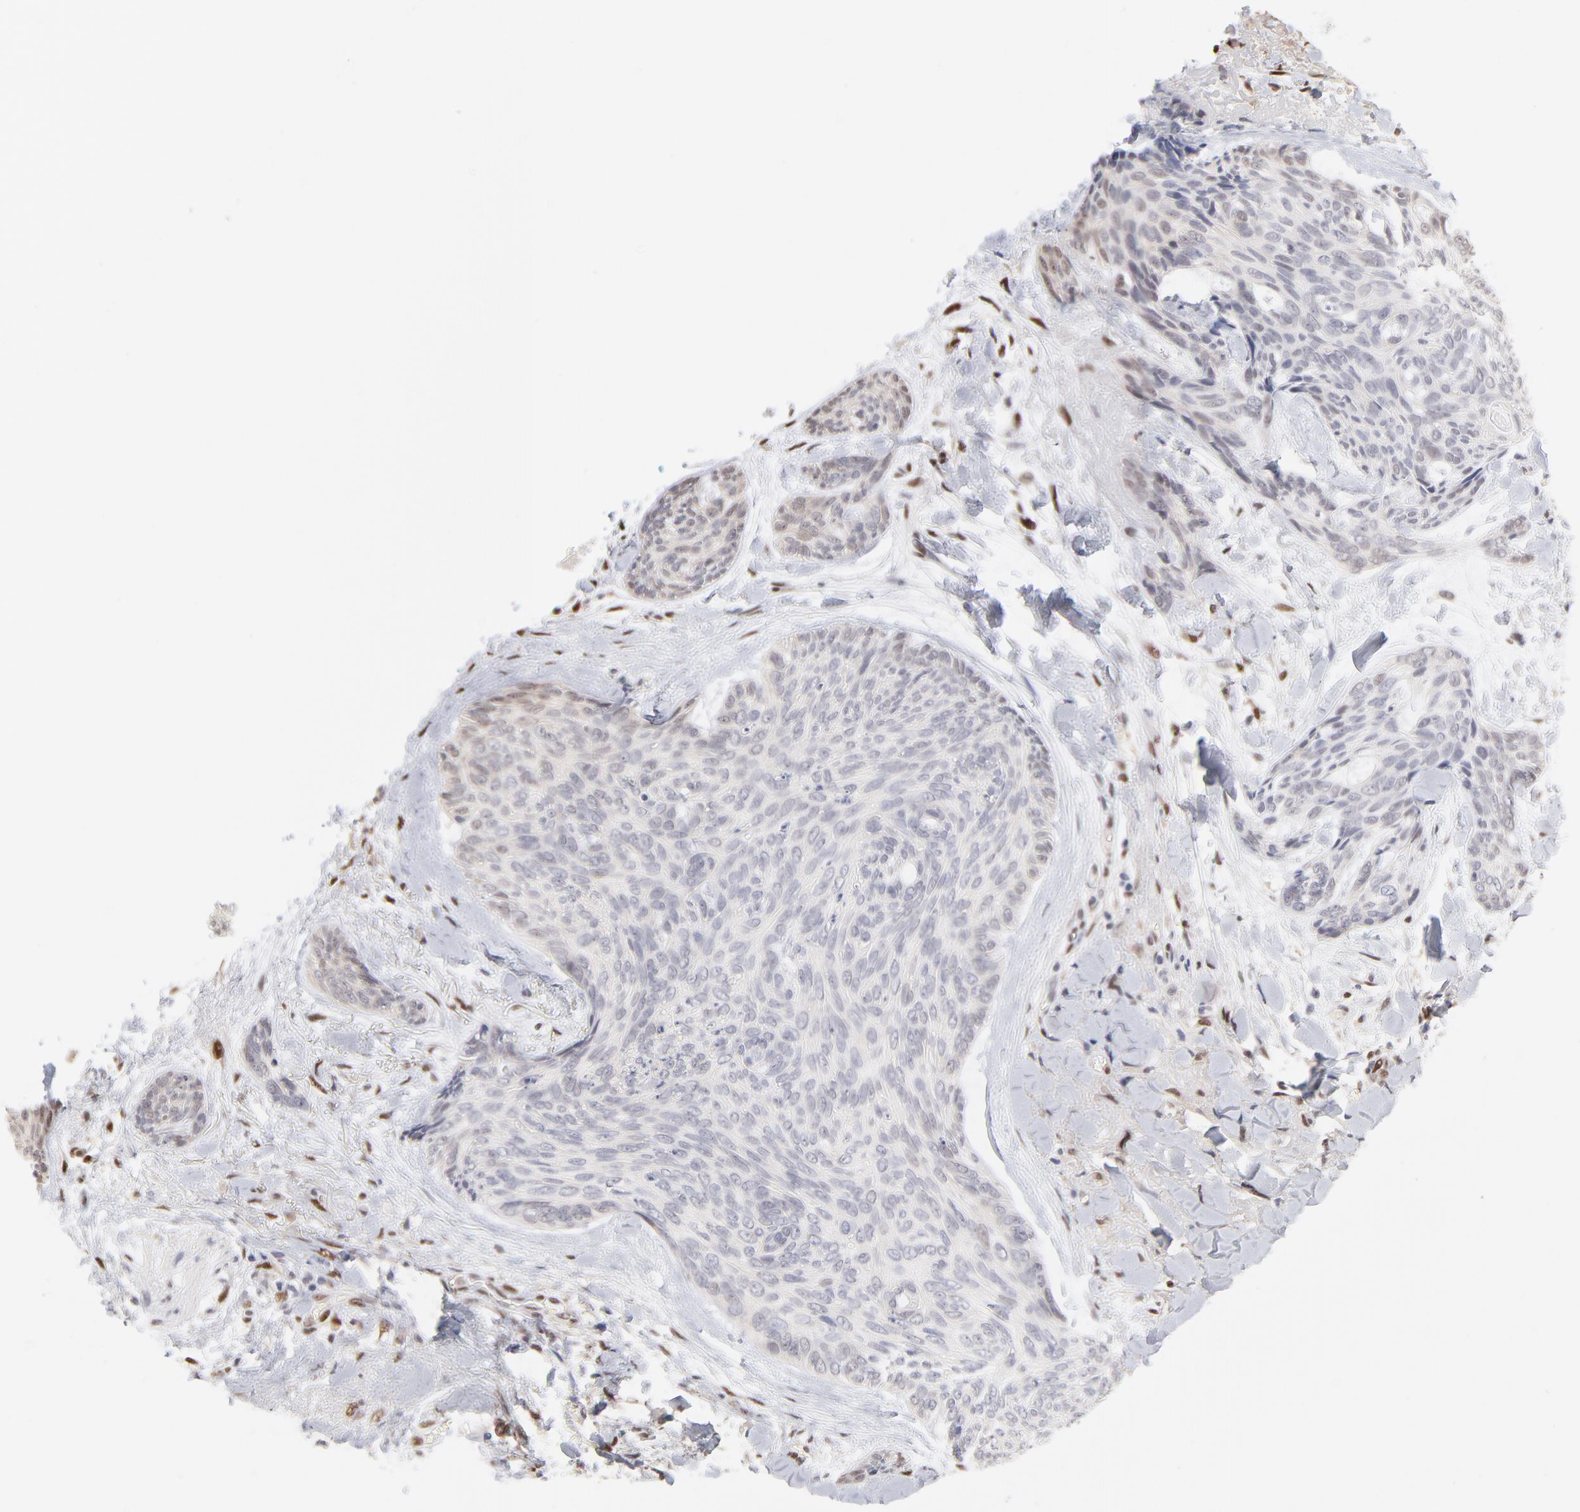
{"staining": {"intensity": "negative", "quantity": "none", "location": "none"}, "tissue": "skin cancer", "cell_type": "Tumor cells", "image_type": "cancer", "snomed": [{"axis": "morphology", "description": "Normal tissue, NOS"}, {"axis": "morphology", "description": "Basal cell carcinoma"}, {"axis": "topography", "description": "Skin"}], "caption": "Immunohistochemistry of human skin cancer shows no positivity in tumor cells.", "gene": "STAT3", "patient": {"sex": "female", "age": 71}}